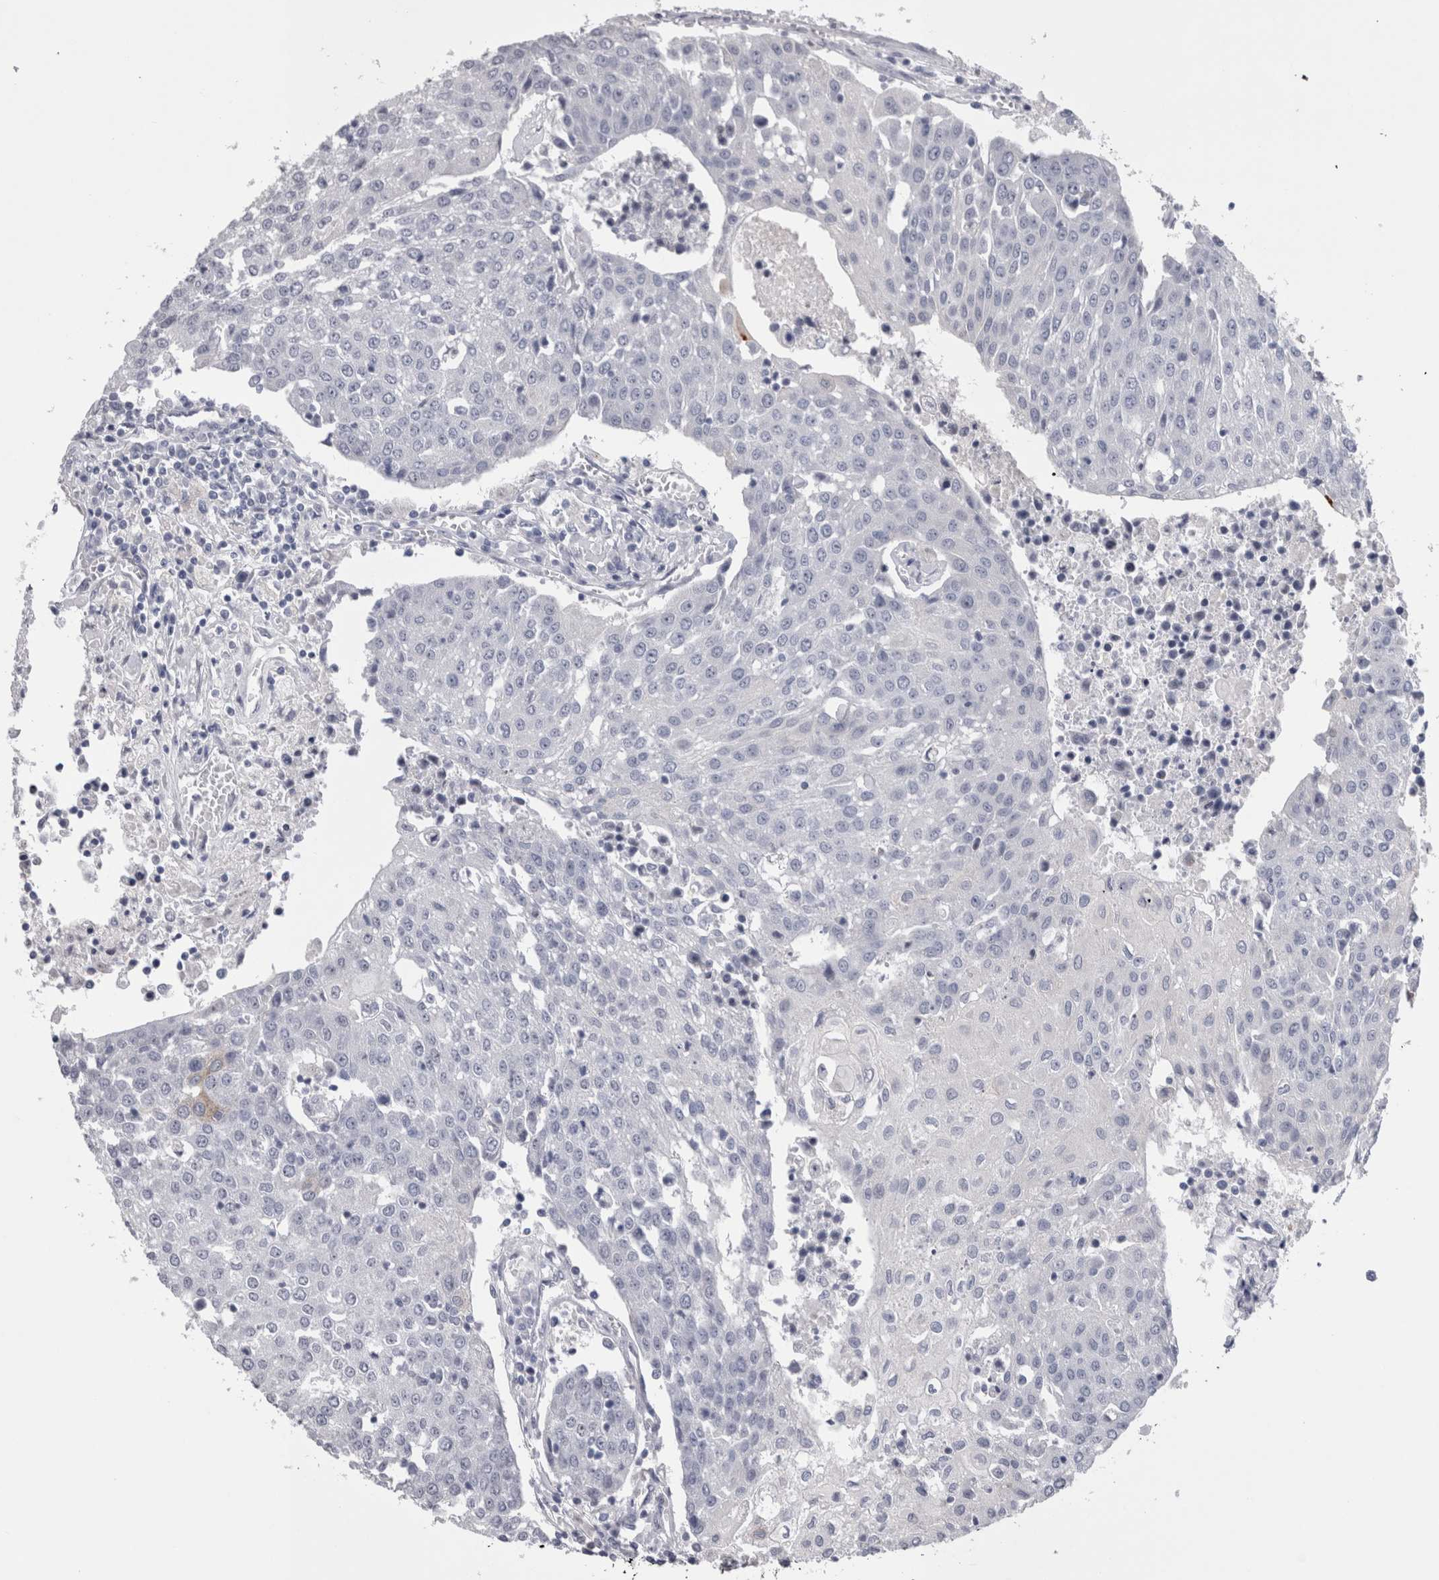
{"staining": {"intensity": "negative", "quantity": "none", "location": "none"}, "tissue": "urothelial cancer", "cell_type": "Tumor cells", "image_type": "cancer", "snomed": [{"axis": "morphology", "description": "Urothelial carcinoma, High grade"}, {"axis": "topography", "description": "Urinary bladder"}], "caption": "Immunohistochemical staining of high-grade urothelial carcinoma displays no significant expression in tumor cells.", "gene": "PWP2", "patient": {"sex": "female", "age": 85}}